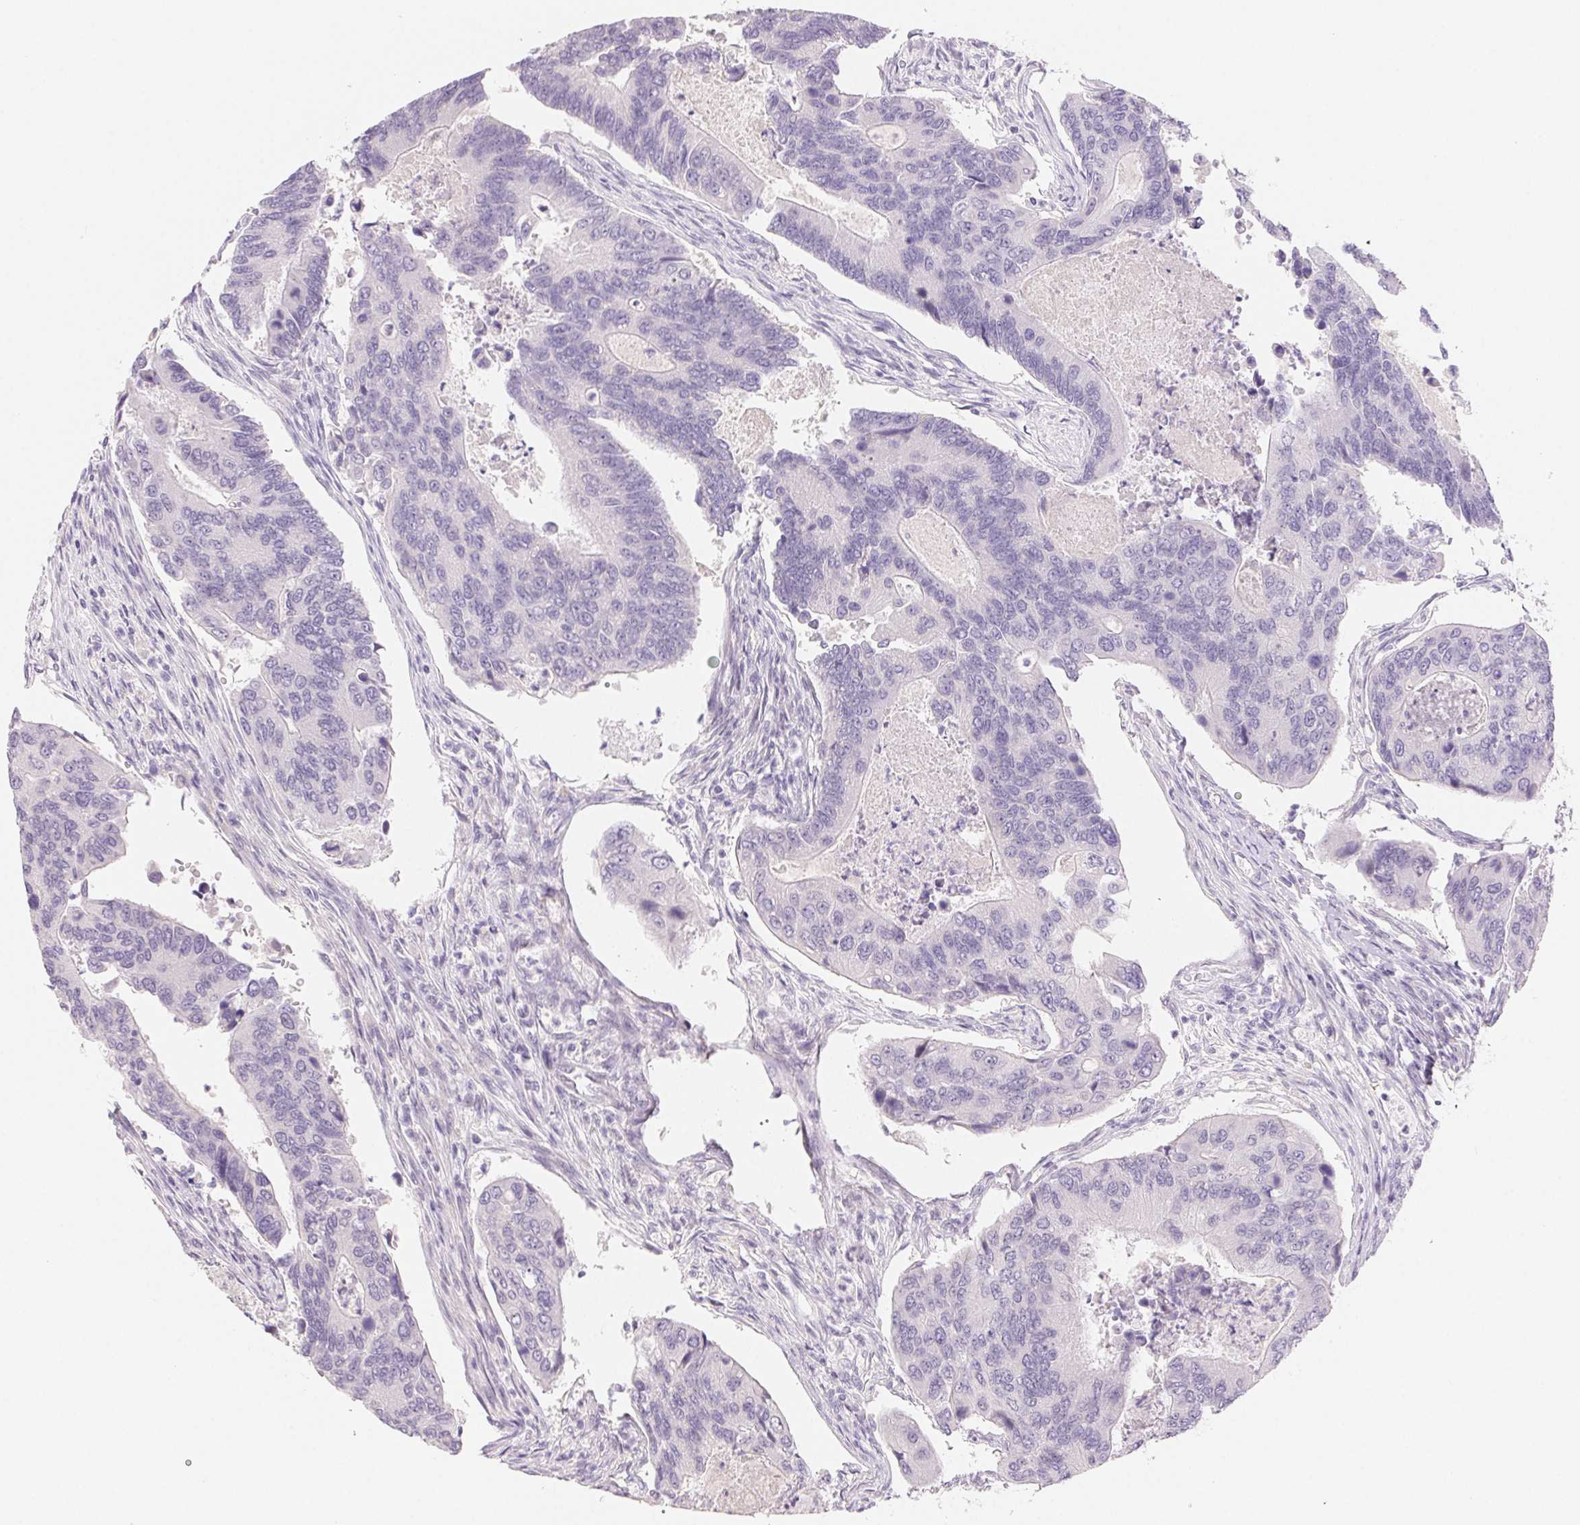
{"staining": {"intensity": "negative", "quantity": "none", "location": "none"}, "tissue": "colorectal cancer", "cell_type": "Tumor cells", "image_type": "cancer", "snomed": [{"axis": "morphology", "description": "Adenocarcinoma, NOS"}, {"axis": "topography", "description": "Colon"}], "caption": "A photomicrograph of colorectal cancer (adenocarcinoma) stained for a protein reveals no brown staining in tumor cells.", "gene": "BPIFB2", "patient": {"sex": "female", "age": 67}}